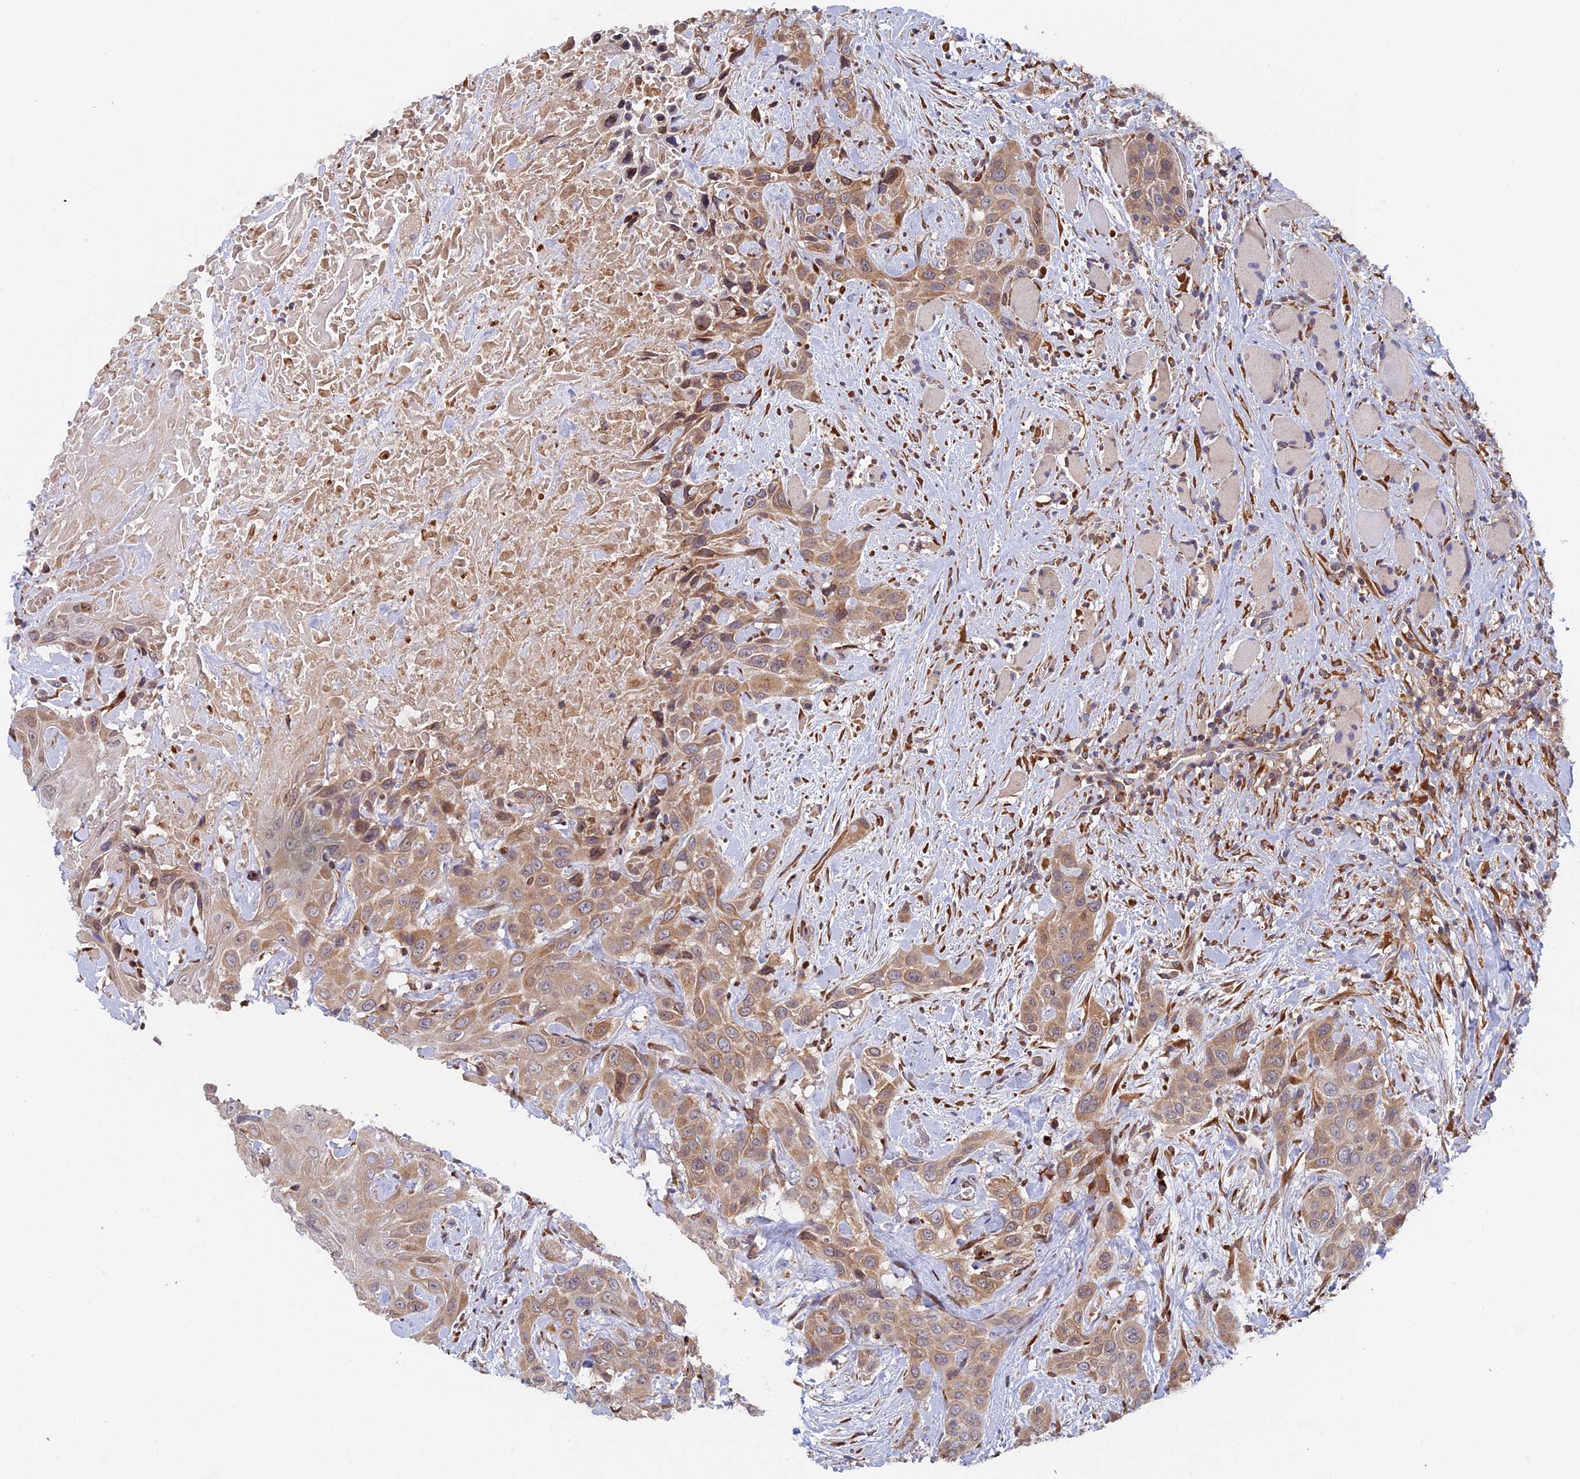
{"staining": {"intensity": "moderate", "quantity": ">75%", "location": "cytoplasmic/membranous"}, "tissue": "head and neck cancer", "cell_type": "Tumor cells", "image_type": "cancer", "snomed": [{"axis": "morphology", "description": "Squamous cell carcinoma, NOS"}, {"axis": "topography", "description": "Head-Neck"}], "caption": "A medium amount of moderate cytoplasmic/membranous expression is present in about >75% of tumor cells in head and neck cancer (squamous cell carcinoma) tissue.", "gene": "SNX17", "patient": {"sex": "male", "age": 81}}